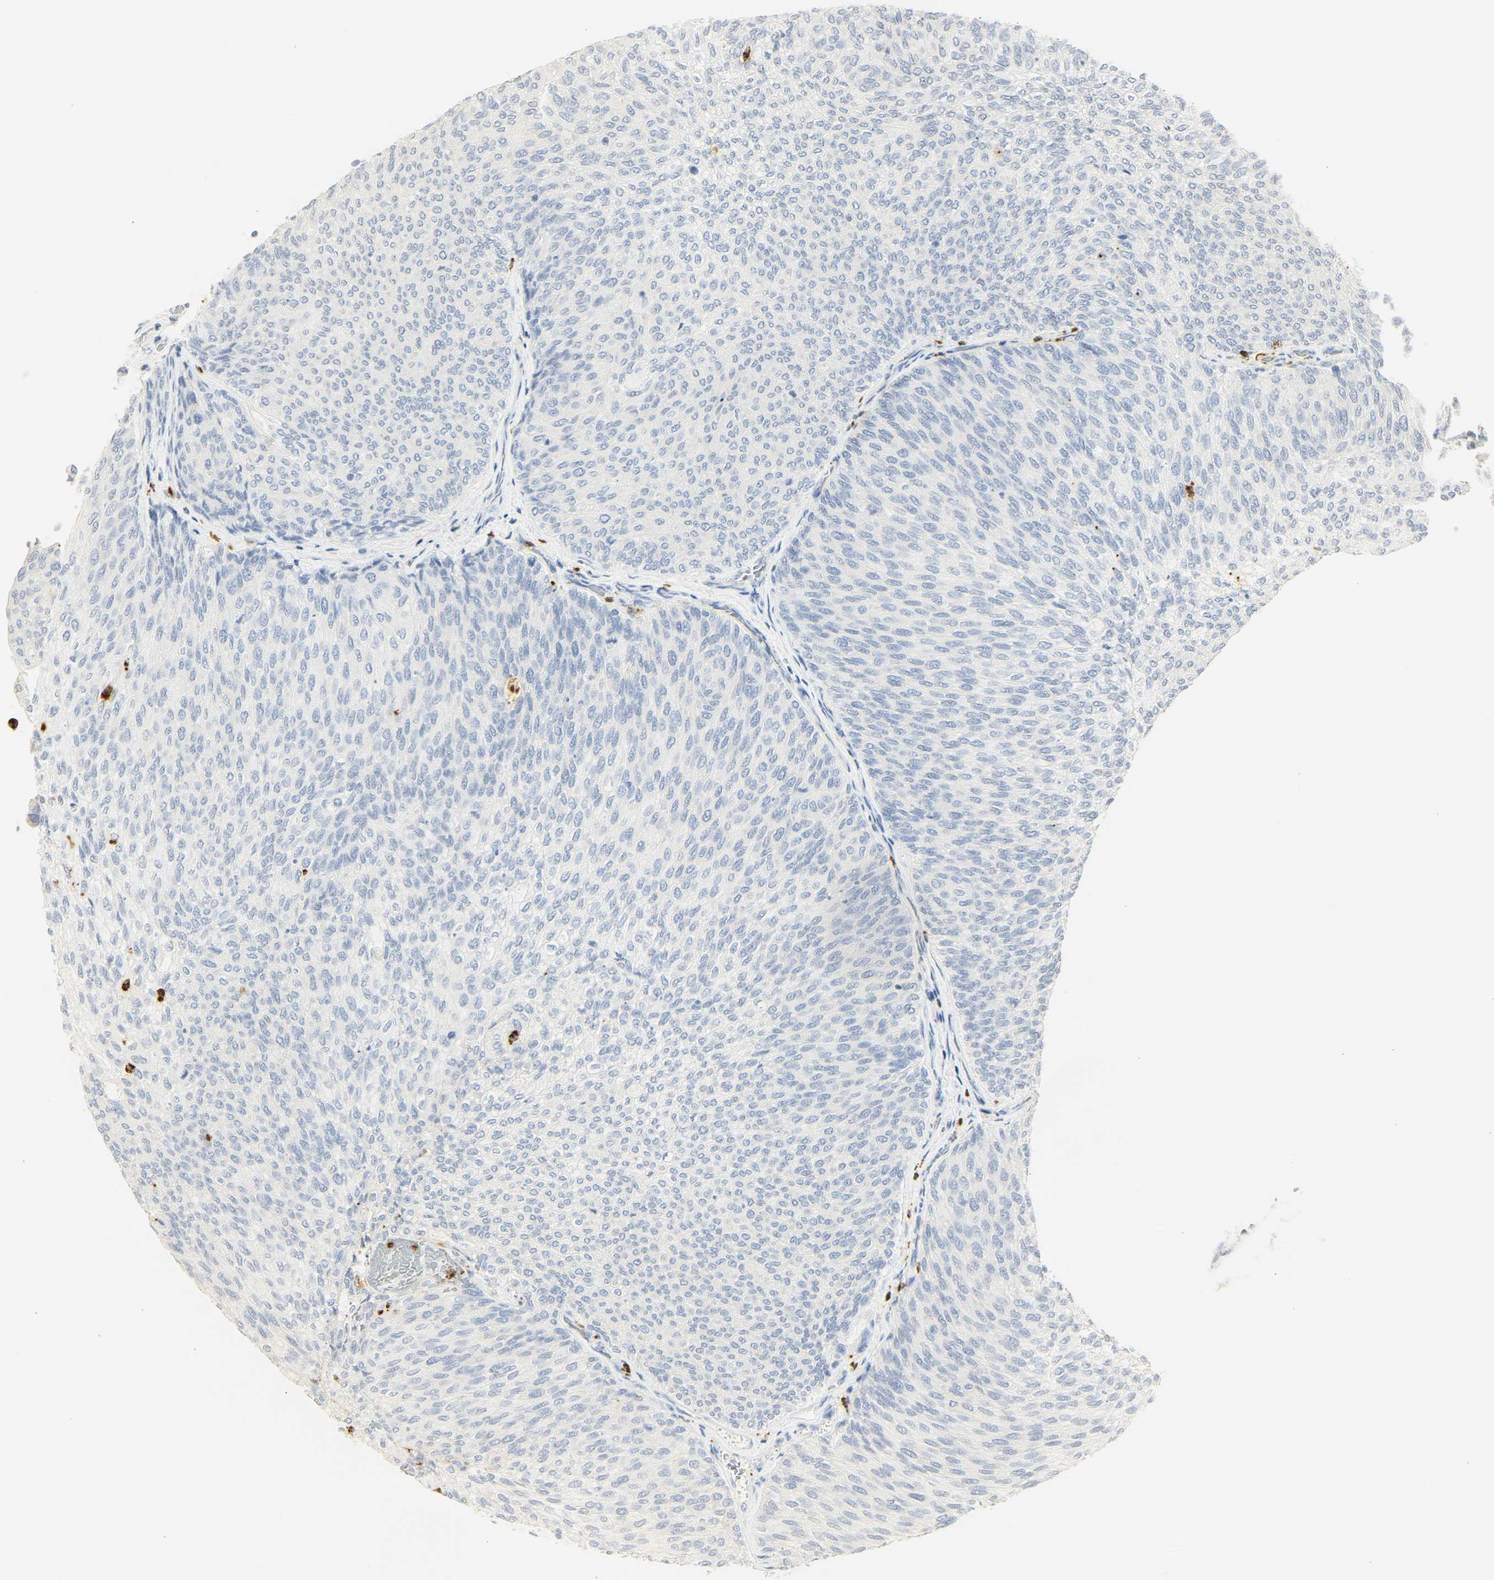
{"staining": {"intensity": "negative", "quantity": "none", "location": "none"}, "tissue": "urothelial cancer", "cell_type": "Tumor cells", "image_type": "cancer", "snomed": [{"axis": "morphology", "description": "Urothelial carcinoma, Low grade"}, {"axis": "topography", "description": "Urinary bladder"}], "caption": "High magnification brightfield microscopy of urothelial carcinoma (low-grade) stained with DAB (3,3'-diaminobenzidine) (brown) and counterstained with hematoxylin (blue): tumor cells show no significant positivity.", "gene": "MPO", "patient": {"sex": "female", "age": 79}}